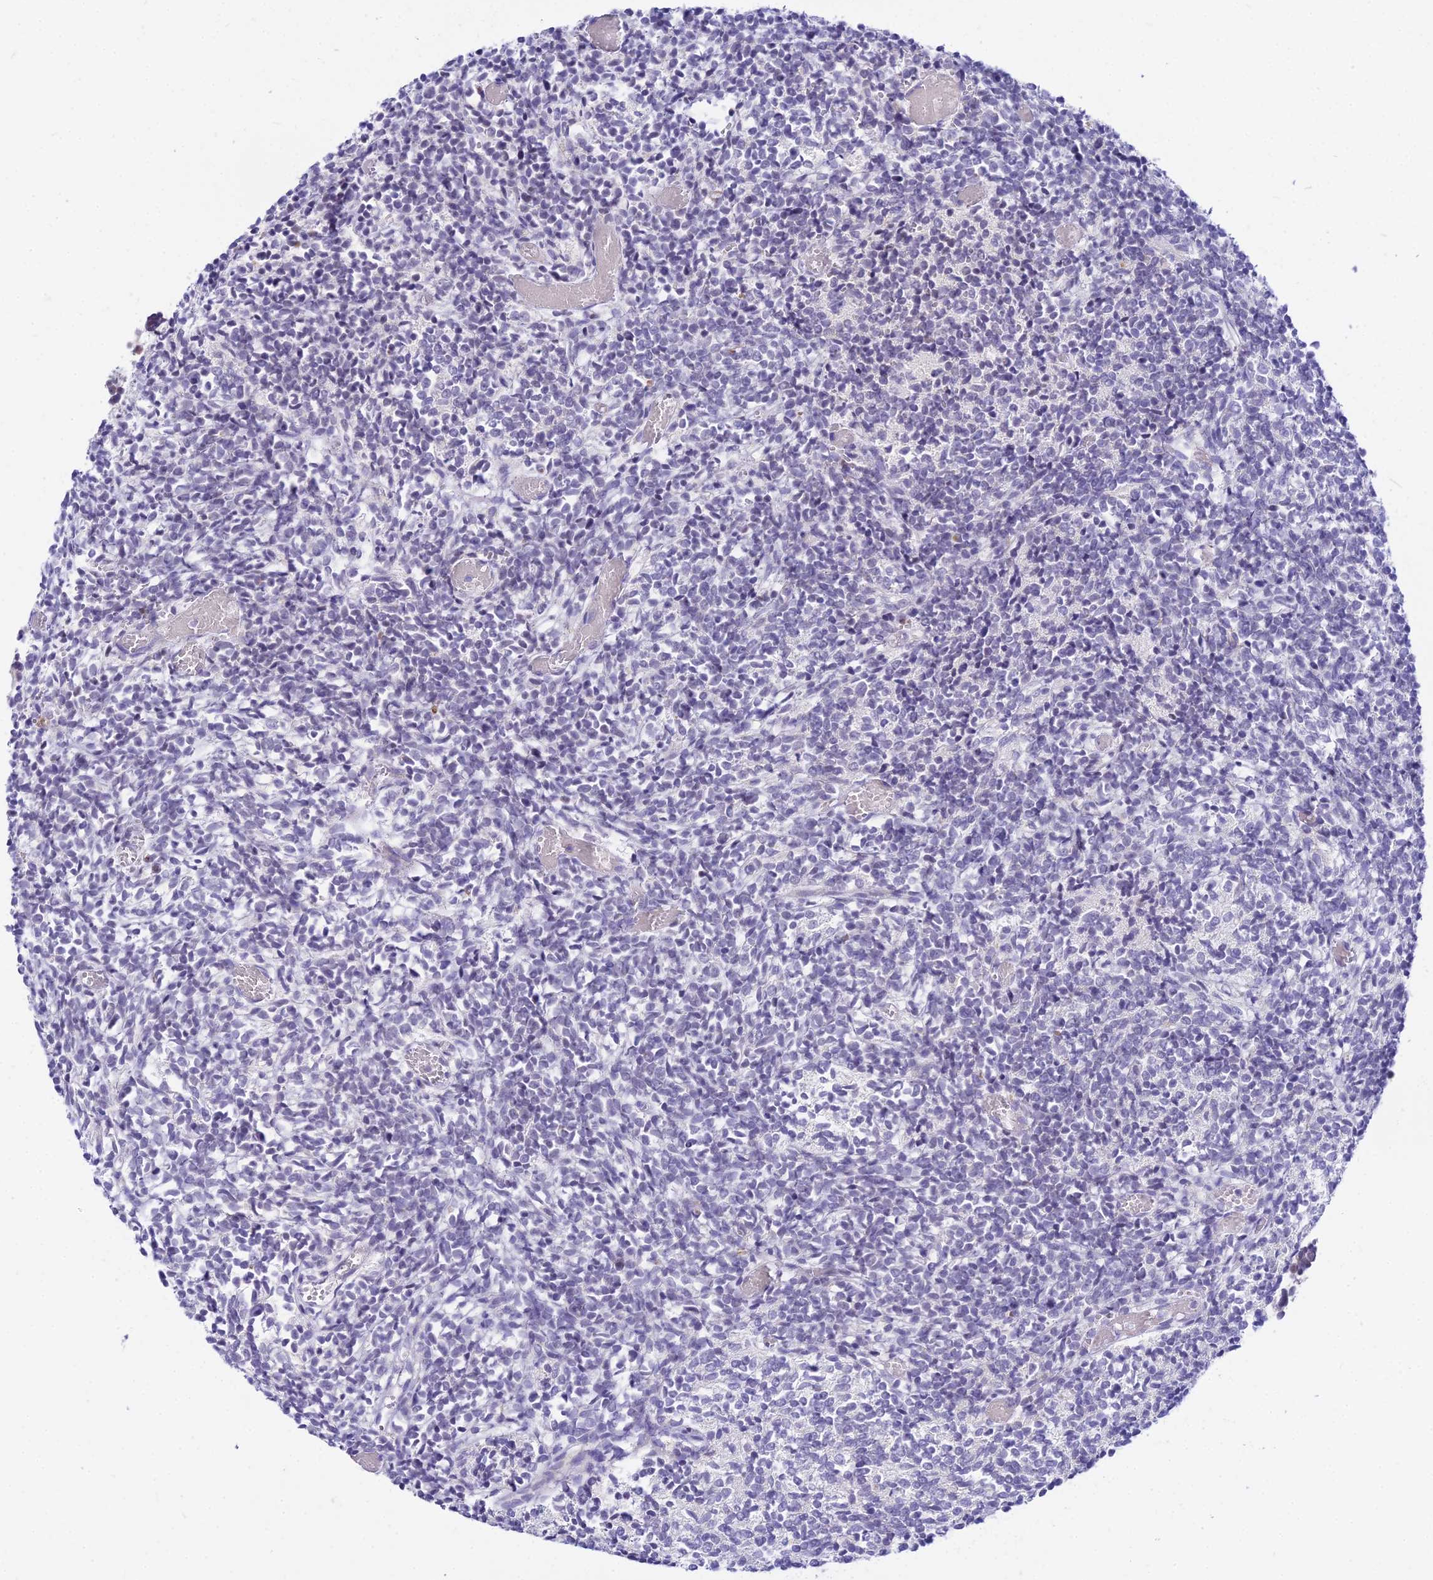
{"staining": {"intensity": "negative", "quantity": "none", "location": "none"}, "tissue": "glioma", "cell_type": "Tumor cells", "image_type": "cancer", "snomed": [{"axis": "morphology", "description": "Glioma, malignant, Low grade"}, {"axis": "topography", "description": "Brain"}], "caption": "This is a histopathology image of immunohistochemistry staining of glioma, which shows no staining in tumor cells.", "gene": "C6orf163", "patient": {"sex": "female", "age": 1}}